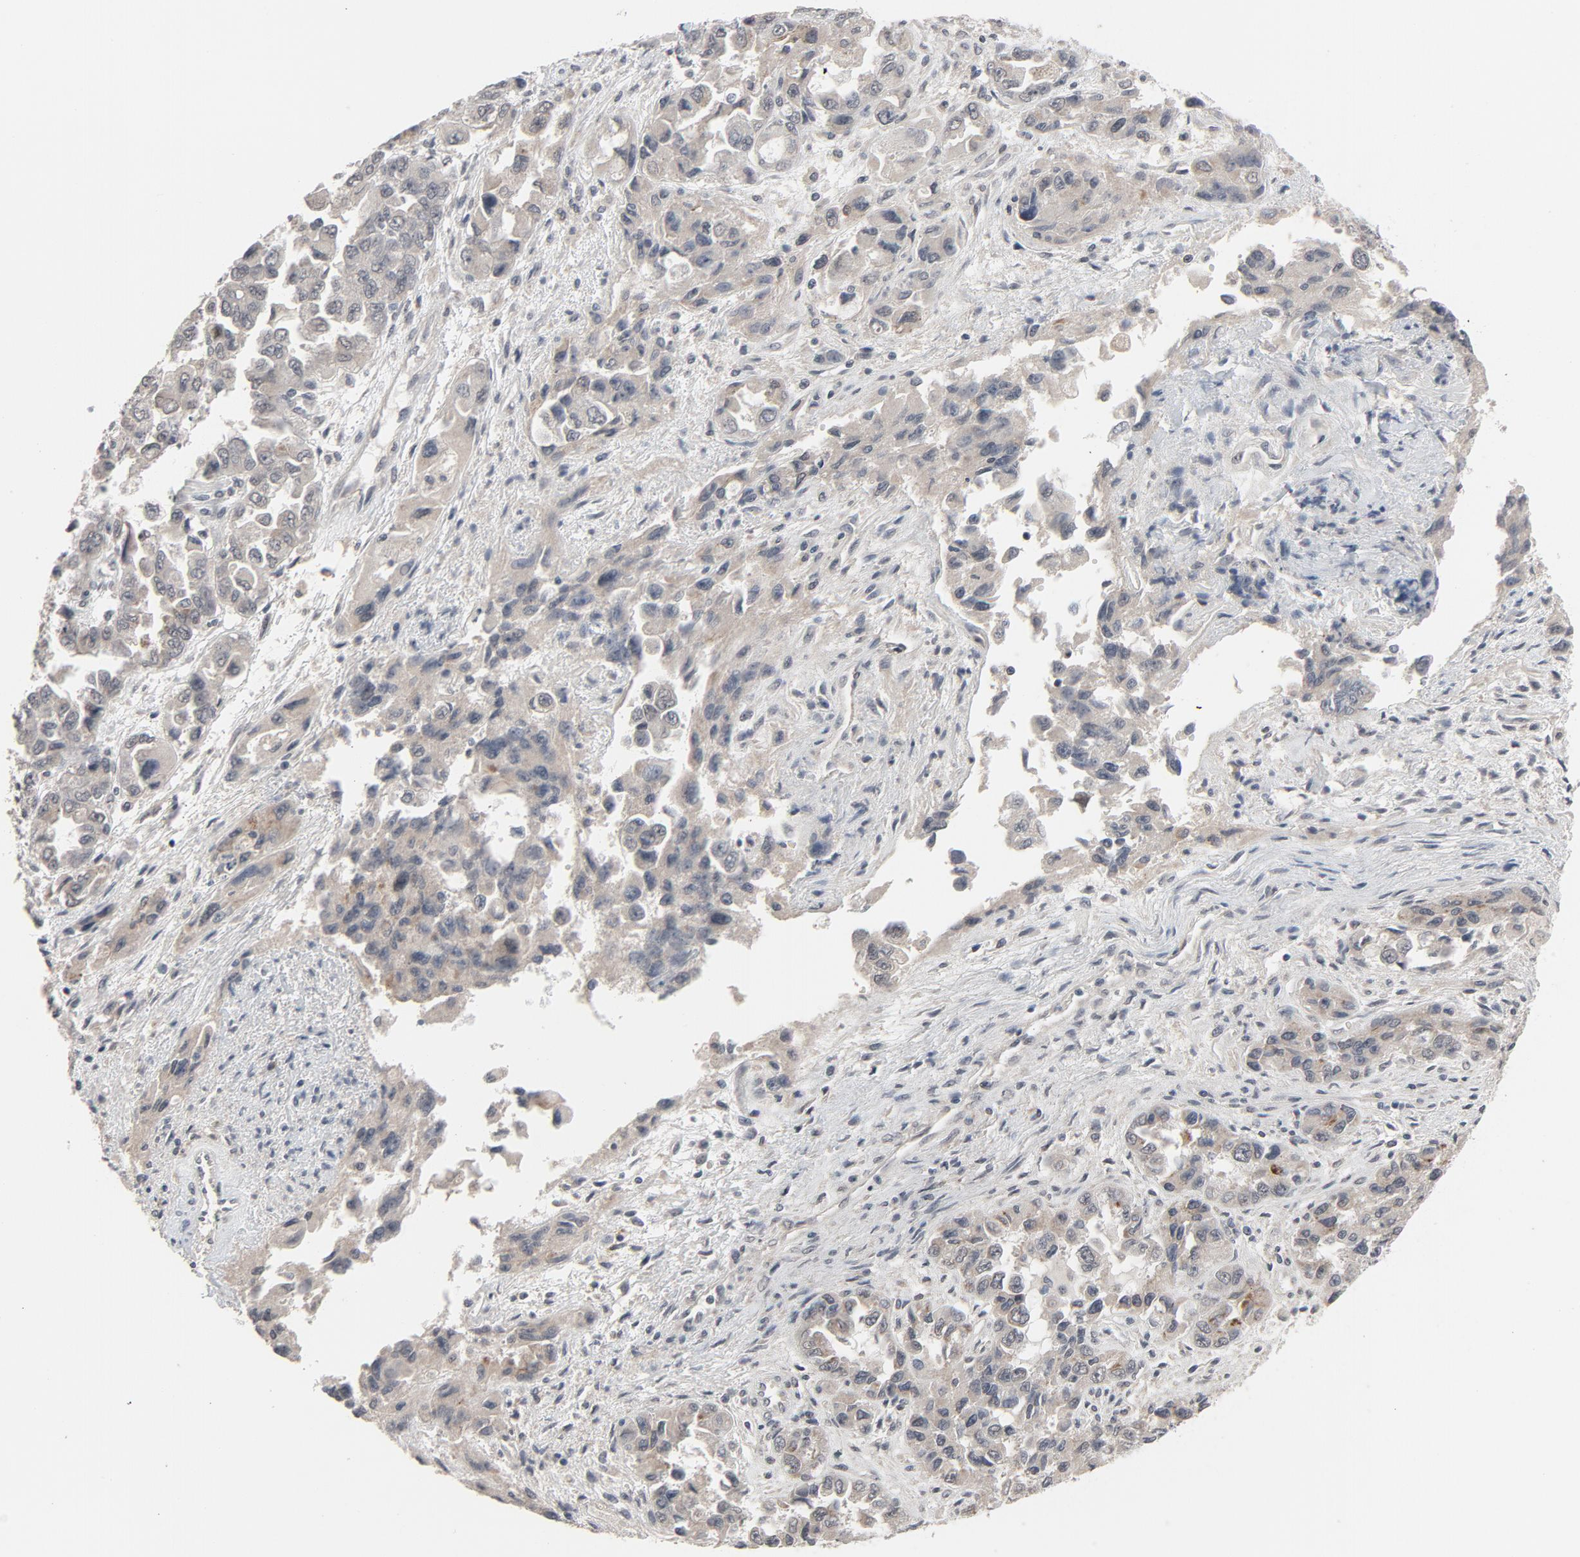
{"staining": {"intensity": "weak", "quantity": ">75%", "location": "cytoplasmic/membranous"}, "tissue": "ovarian cancer", "cell_type": "Tumor cells", "image_type": "cancer", "snomed": [{"axis": "morphology", "description": "Cystadenocarcinoma, serous, NOS"}, {"axis": "topography", "description": "Ovary"}], "caption": "Ovarian cancer stained with a protein marker demonstrates weak staining in tumor cells.", "gene": "MT3", "patient": {"sex": "female", "age": 84}}